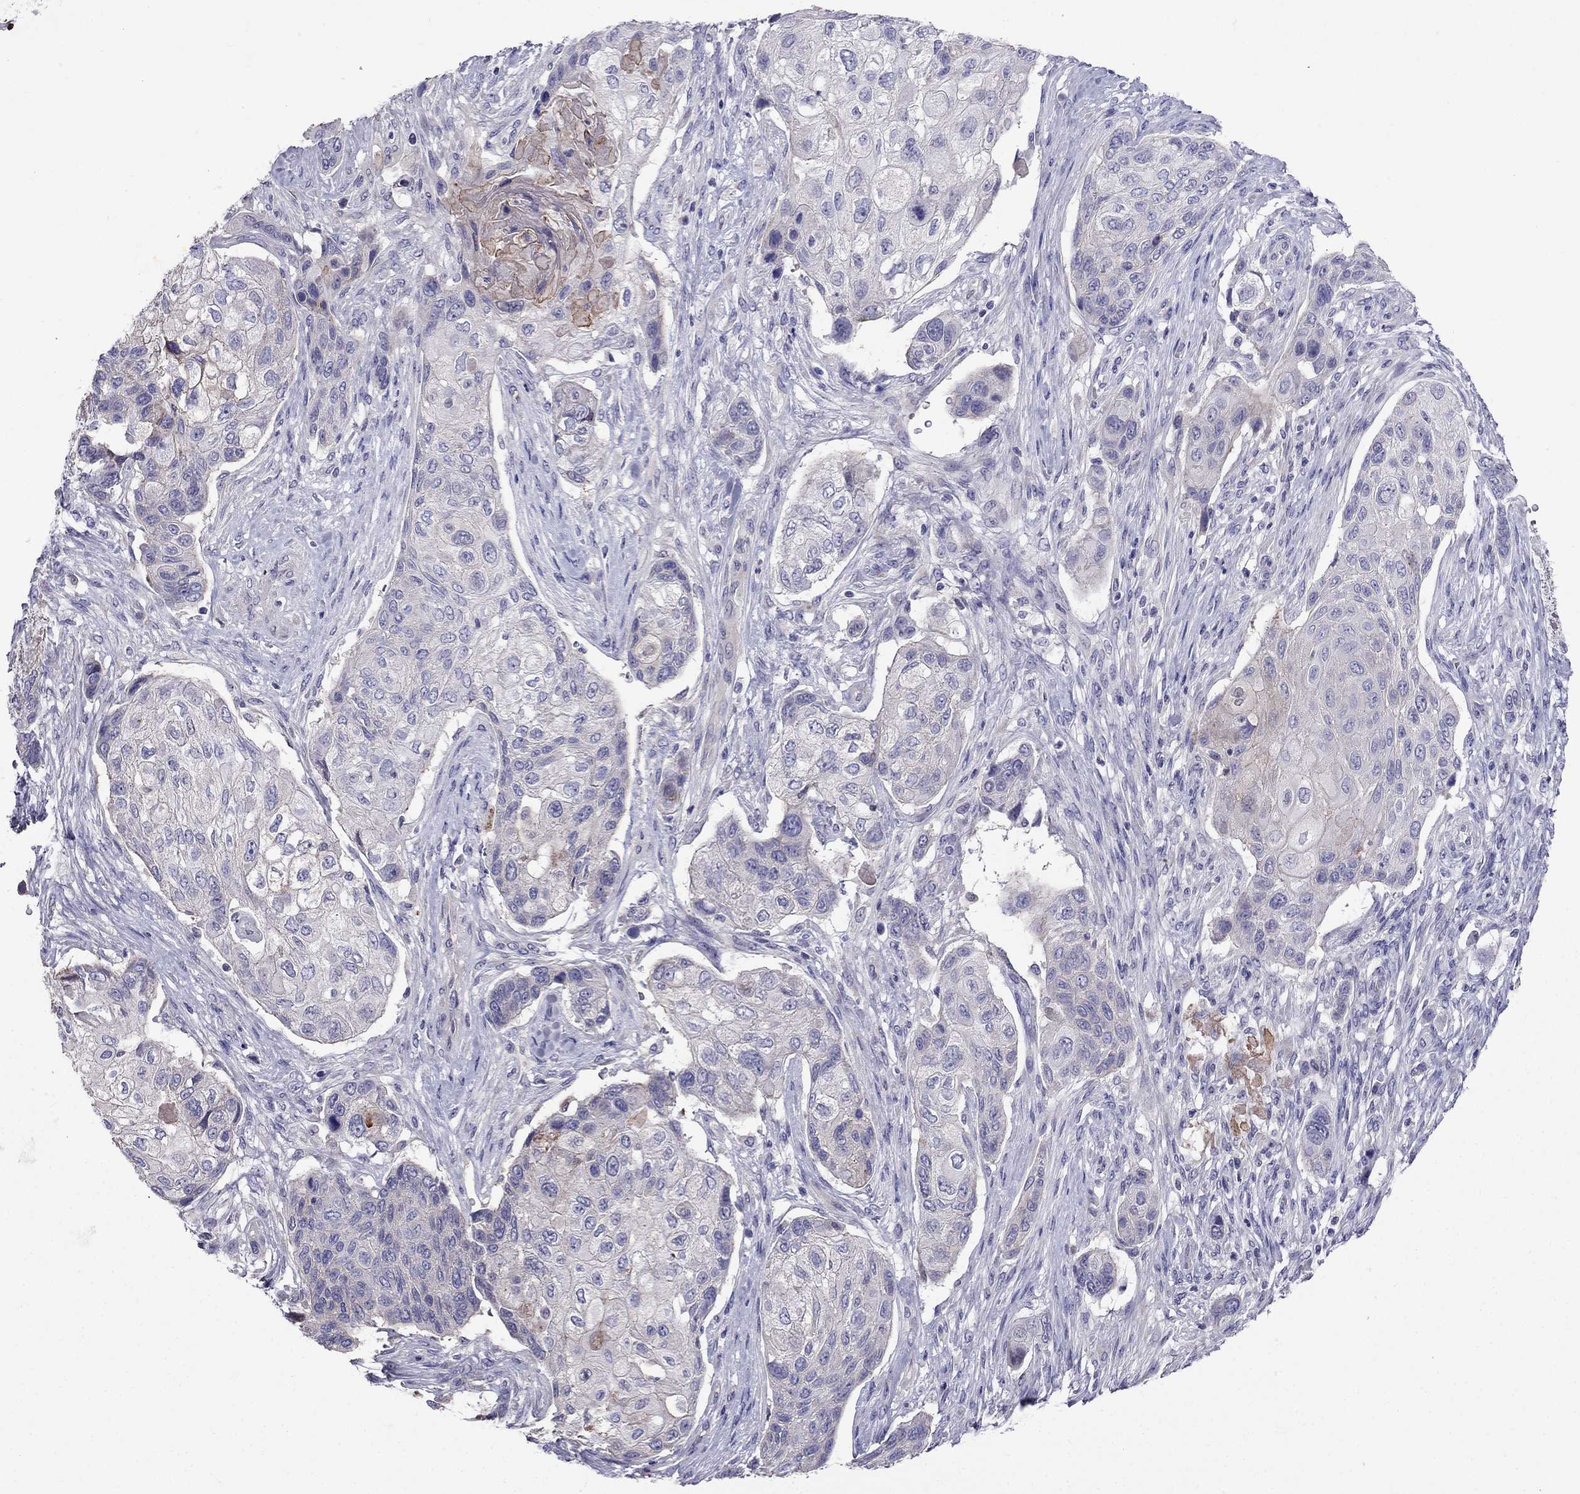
{"staining": {"intensity": "moderate", "quantity": "<25%", "location": "cytoplasmic/membranous"}, "tissue": "lung cancer", "cell_type": "Tumor cells", "image_type": "cancer", "snomed": [{"axis": "morphology", "description": "Normal tissue, NOS"}, {"axis": "morphology", "description": "Squamous cell carcinoma, NOS"}, {"axis": "topography", "description": "Bronchus"}, {"axis": "topography", "description": "Lung"}], "caption": "Immunohistochemistry of lung squamous cell carcinoma reveals low levels of moderate cytoplasmic/membranous expression in approximately <25% of tumor cells. The protein of interest is stained brown, and the nuclei are stained in blue (DAB IHC with brightfield microscopy, high magnification).", "gene": "TBC1D21", "patient": {"sex": "male", "age": 69}}